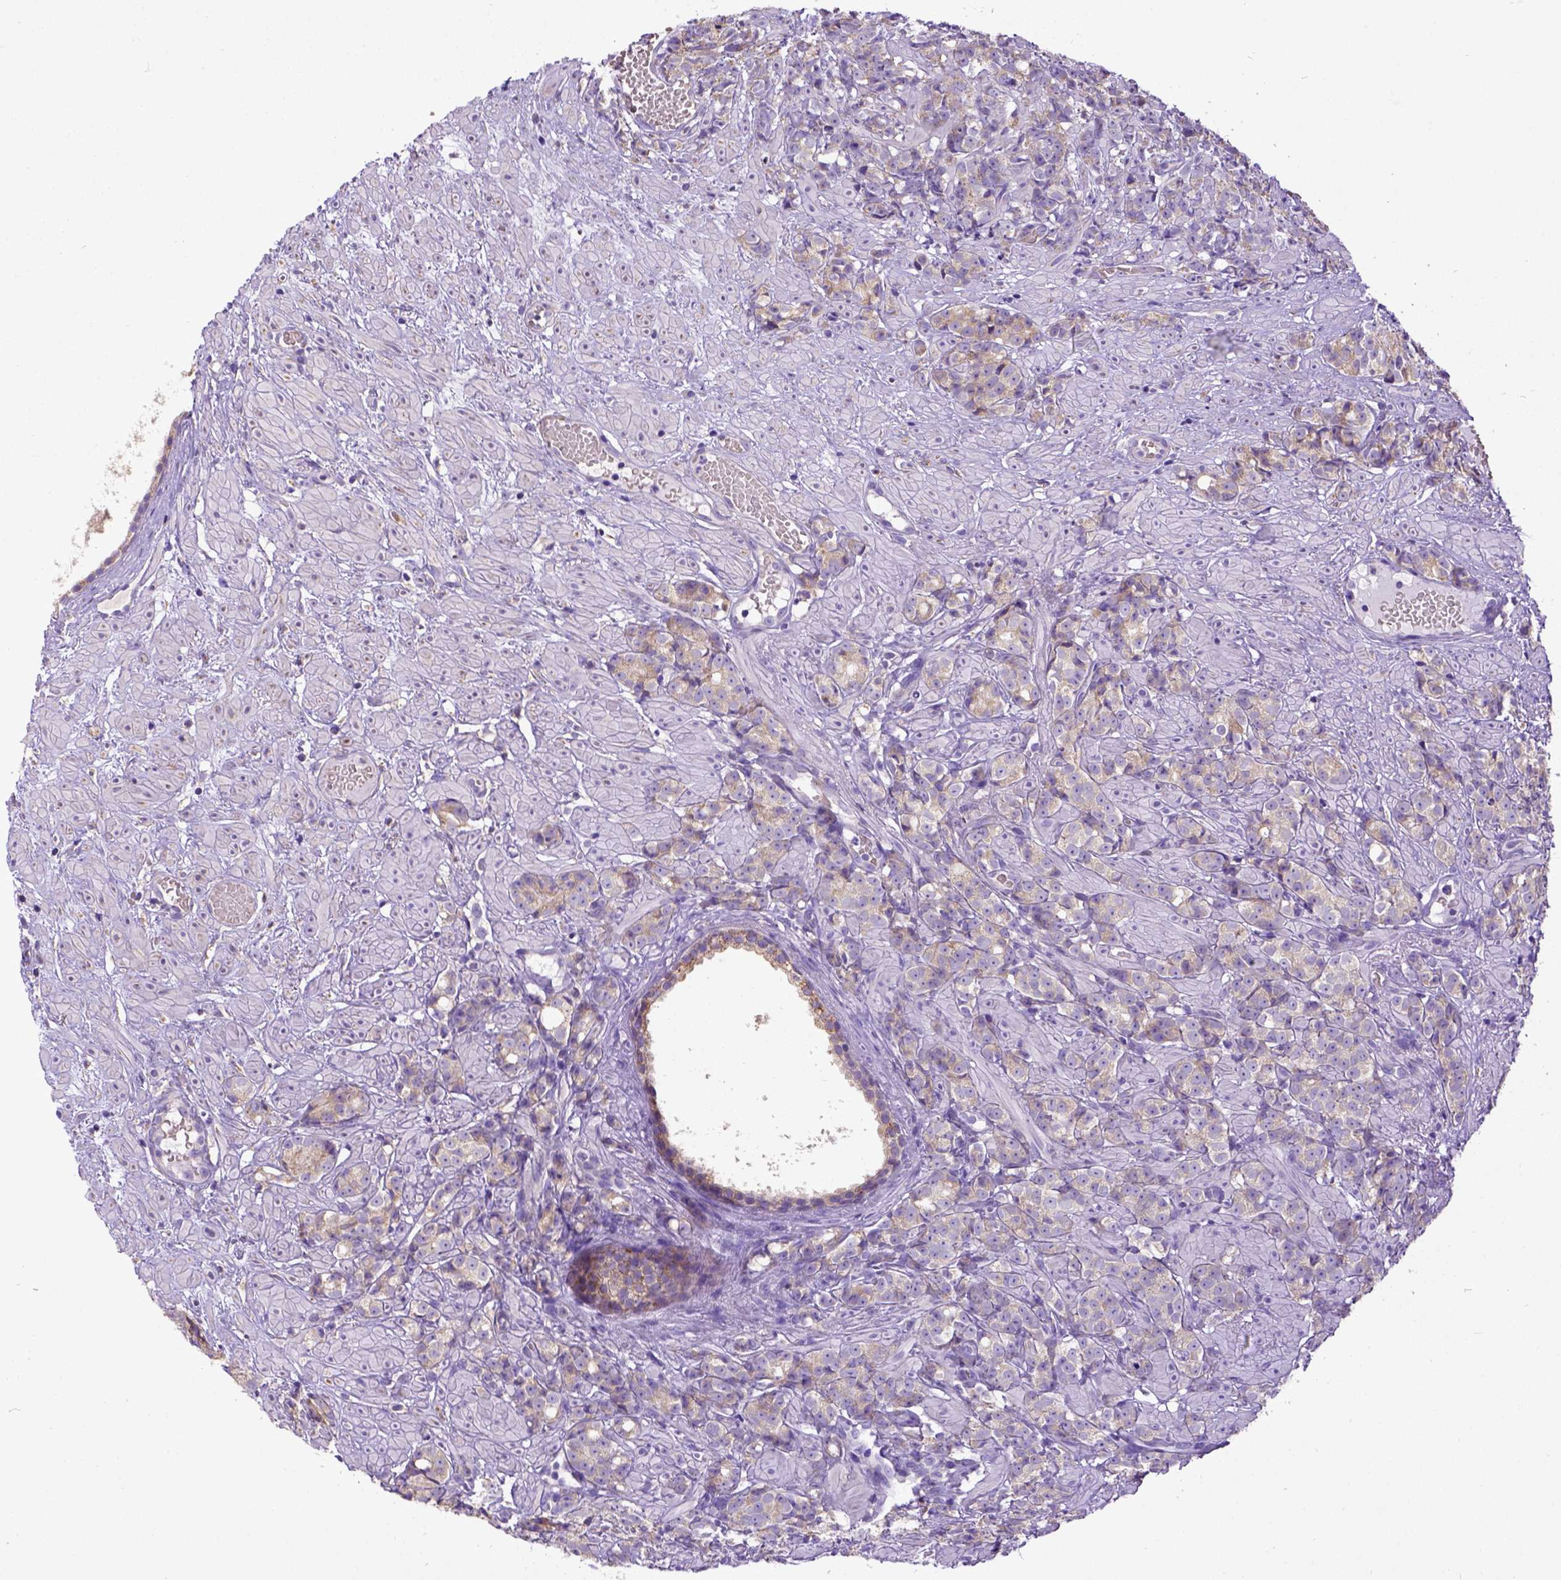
{"staining": {"intensity": "weak", "quantity": ">75%", "location": "cytoplasmic/membranous"}, "tissue": "prostate cancer", "cell_type": "Tumor cells", "image_type": "cancer", "snomed": [{"axis": "morphology", "description": "Adenocarcinoma, High grade"}, {"axis": "topography", "description": "Prostate"}], "caption": "A brown stain labels weak cytoplasmic/membranous staining of a protein in human prostate cancer tumor cells.", "gene": "SPEF1", "patient": {"sex": "male", "age": 81}}